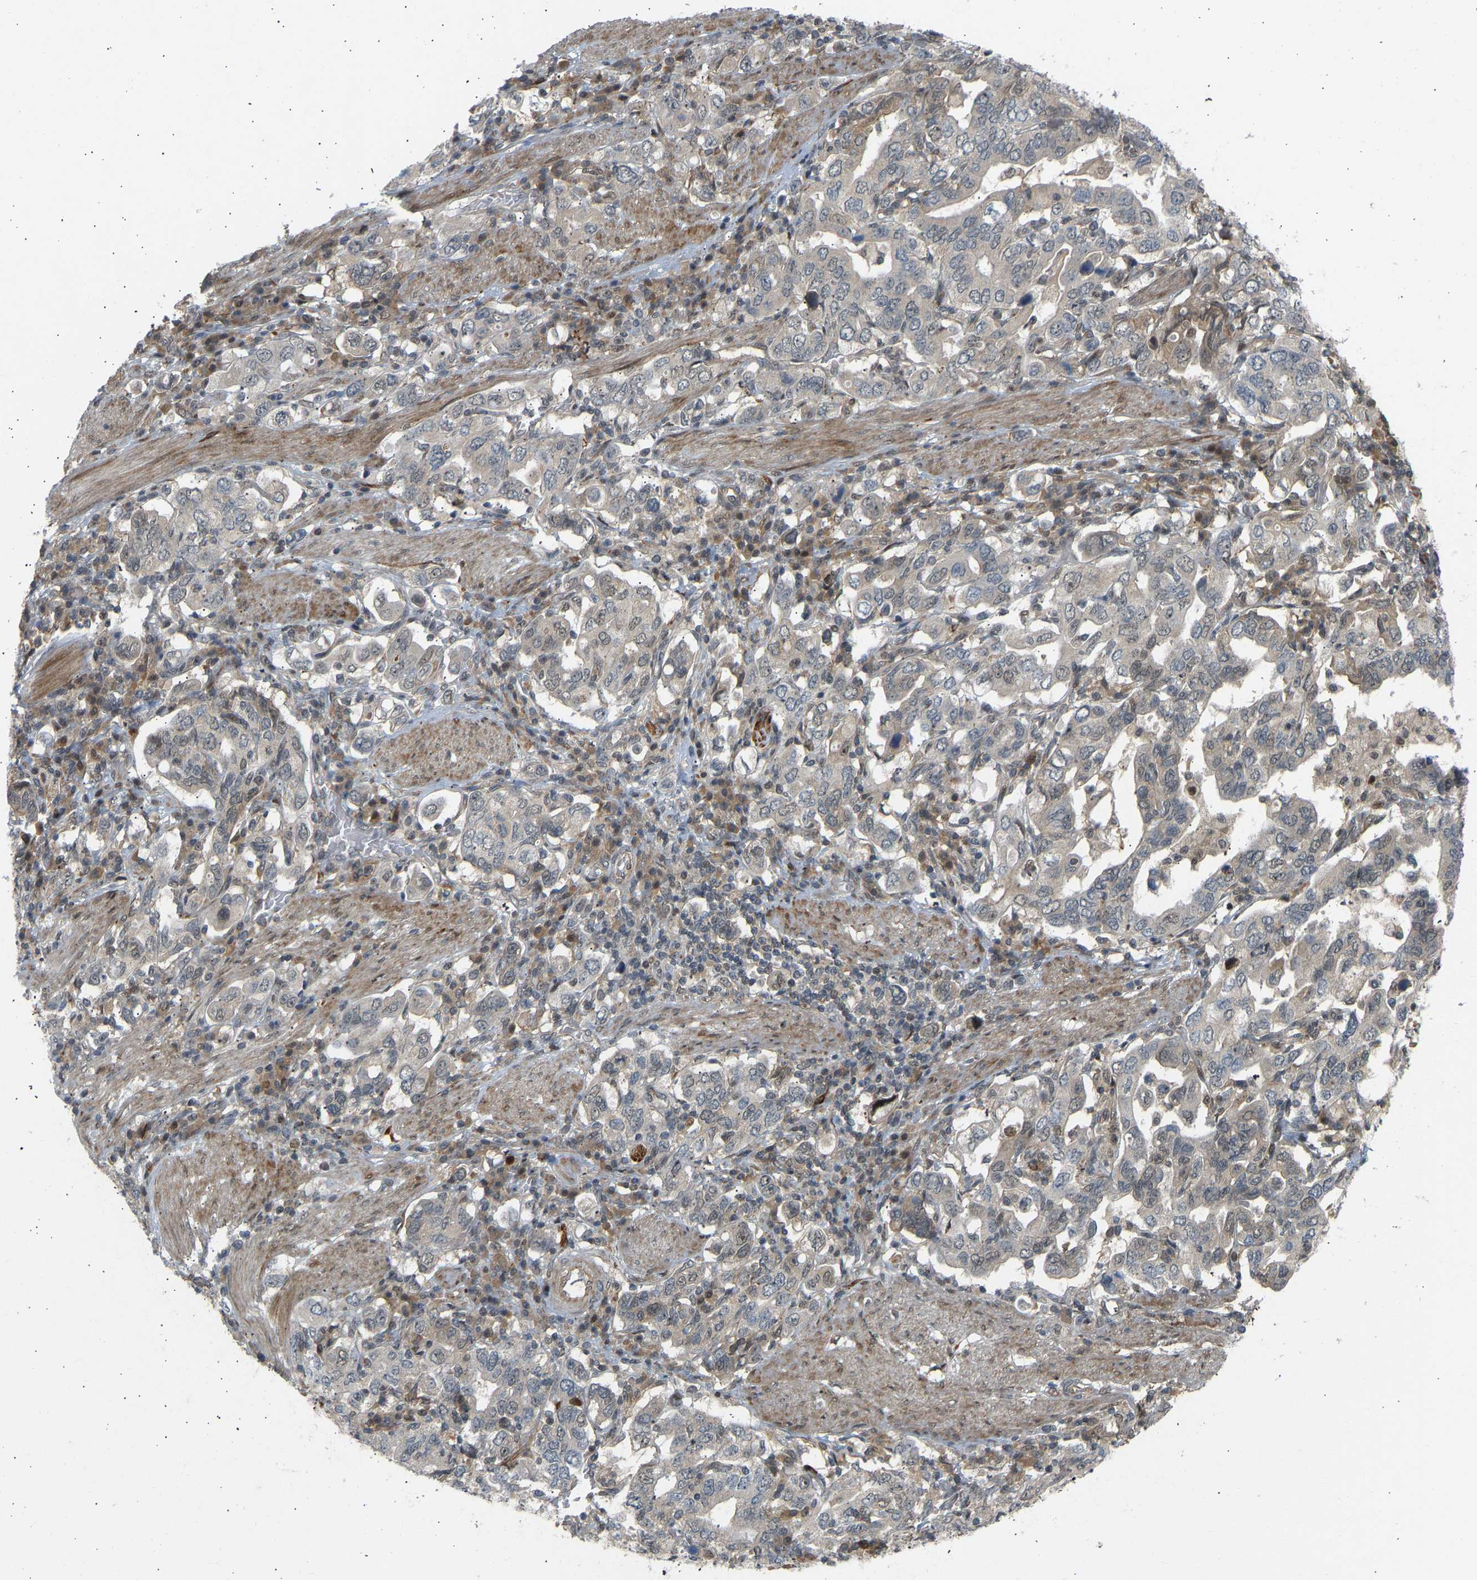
{"staining": {"intensity": "negative", "quantity": "none", "location": "none"}, "tissue": "stomach cancer", "cell_type": "Tumor cells", "image_type": "cancer", "snomed": [{"axis": "morphology", "description": "Adenocarcinoma, NOS"}, {"axis": "topography", "description": "Stomach, upper"}], "caption": "IHC photomicrograph of neoplastic tissue: stomach cancer stained with DAB (3,3'-diaminobenzidine) reveals no significant protein positivity in tumor cells. (DAB IHC with hematoxylin counter stain).", "gene": "BAG1", "patient": {"sex": "male", "age": 62}}